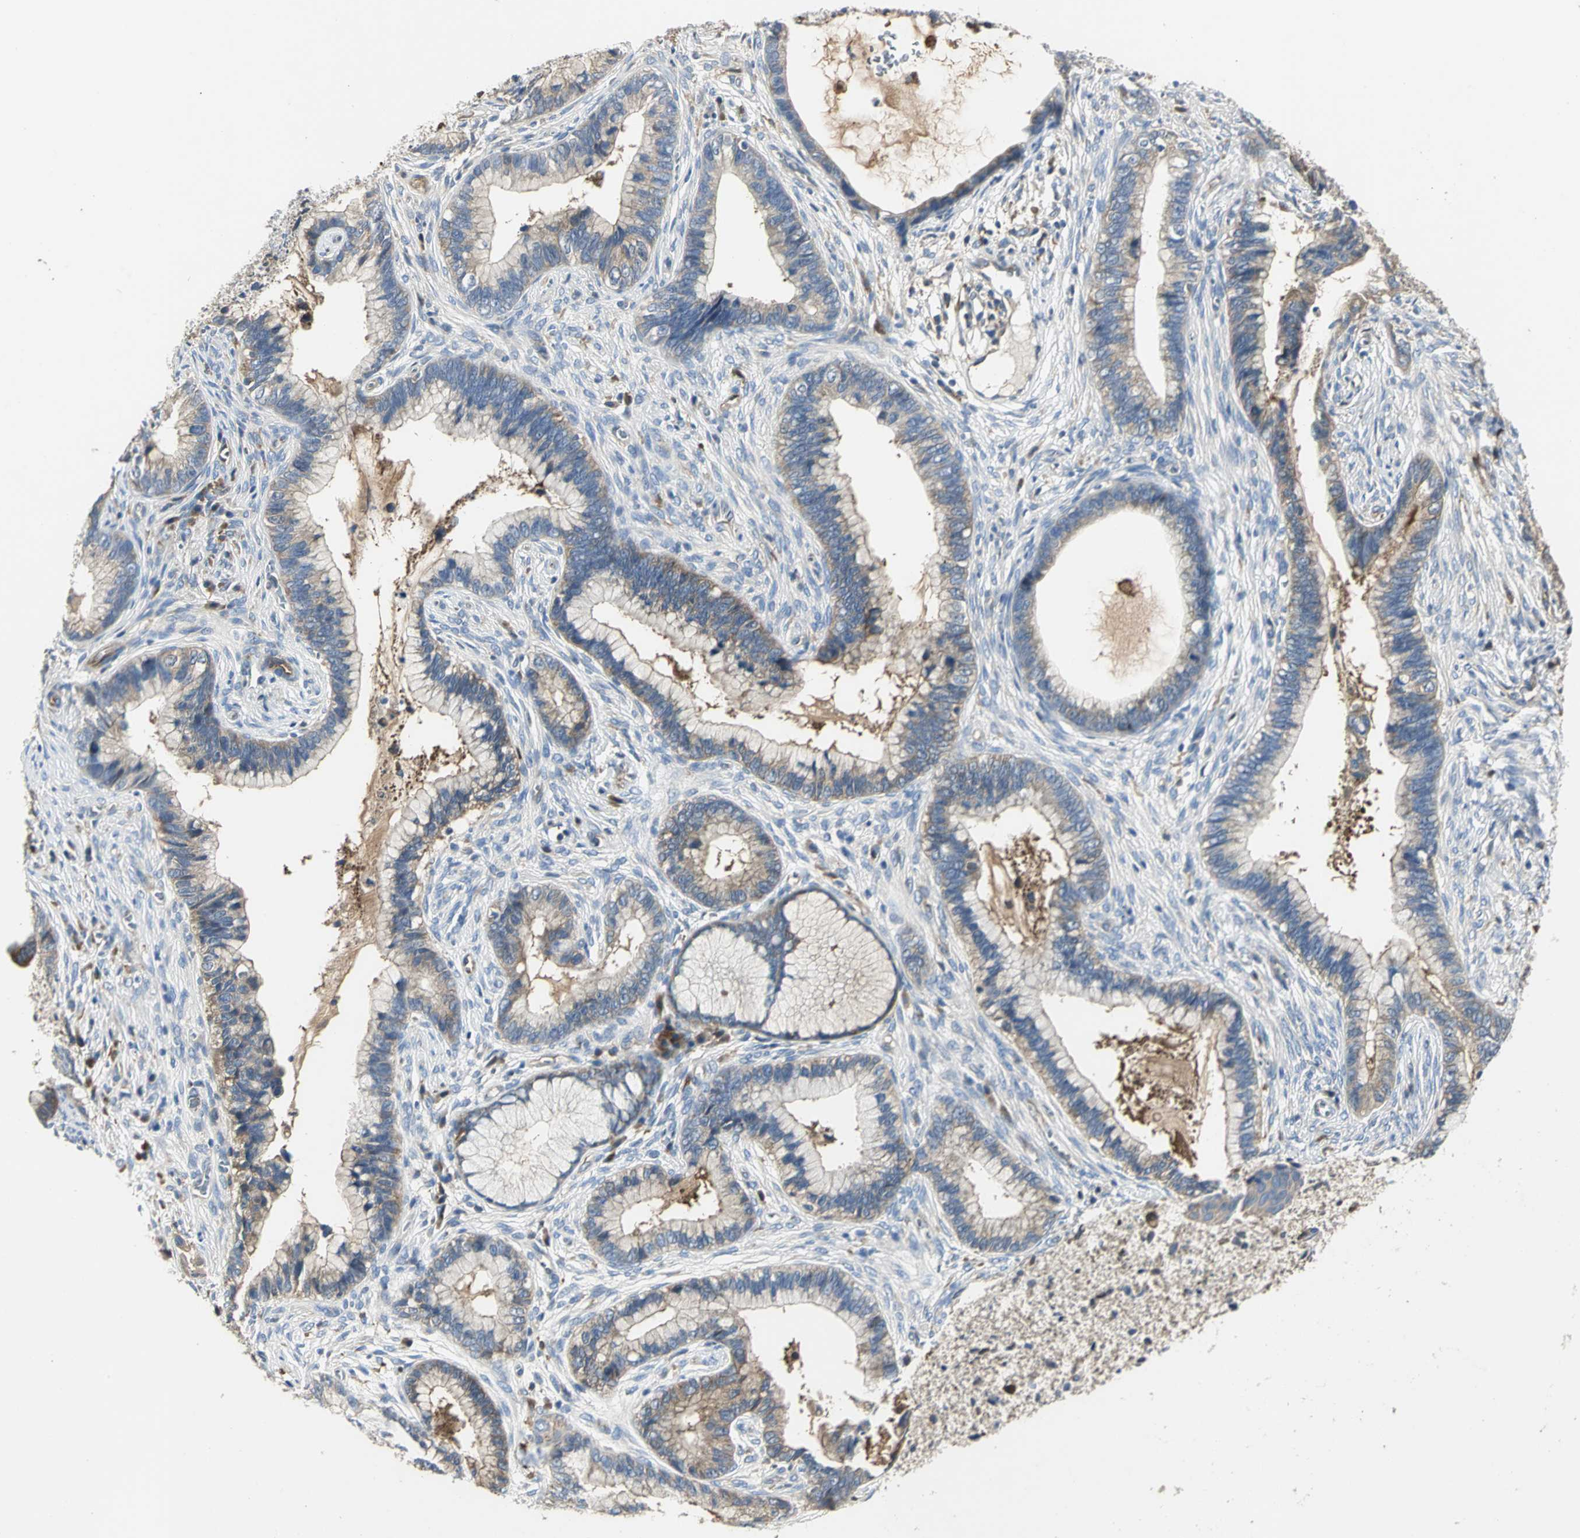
{"staining": {"intensity": "strong", "quantity": ">75%", "location": "cytoplasmic/membranous"}, "tissue": "cervical cancer", "cell_type": "Tumor cells", "image_type": "cancer", "snomed": [{"axis": "morphology", "description": "Adenocarcinoma, NOS"}, {"axis": "topography", "description": "Cervix"}], "caption": "IHC of adenocarcinoma (cervical) displays high levels of strong cytoplasmic/membranous expression in approximately >75% of tumor cells.", "gene": "CHRNB1", "patient": {"sex": "female", "age": 44}}